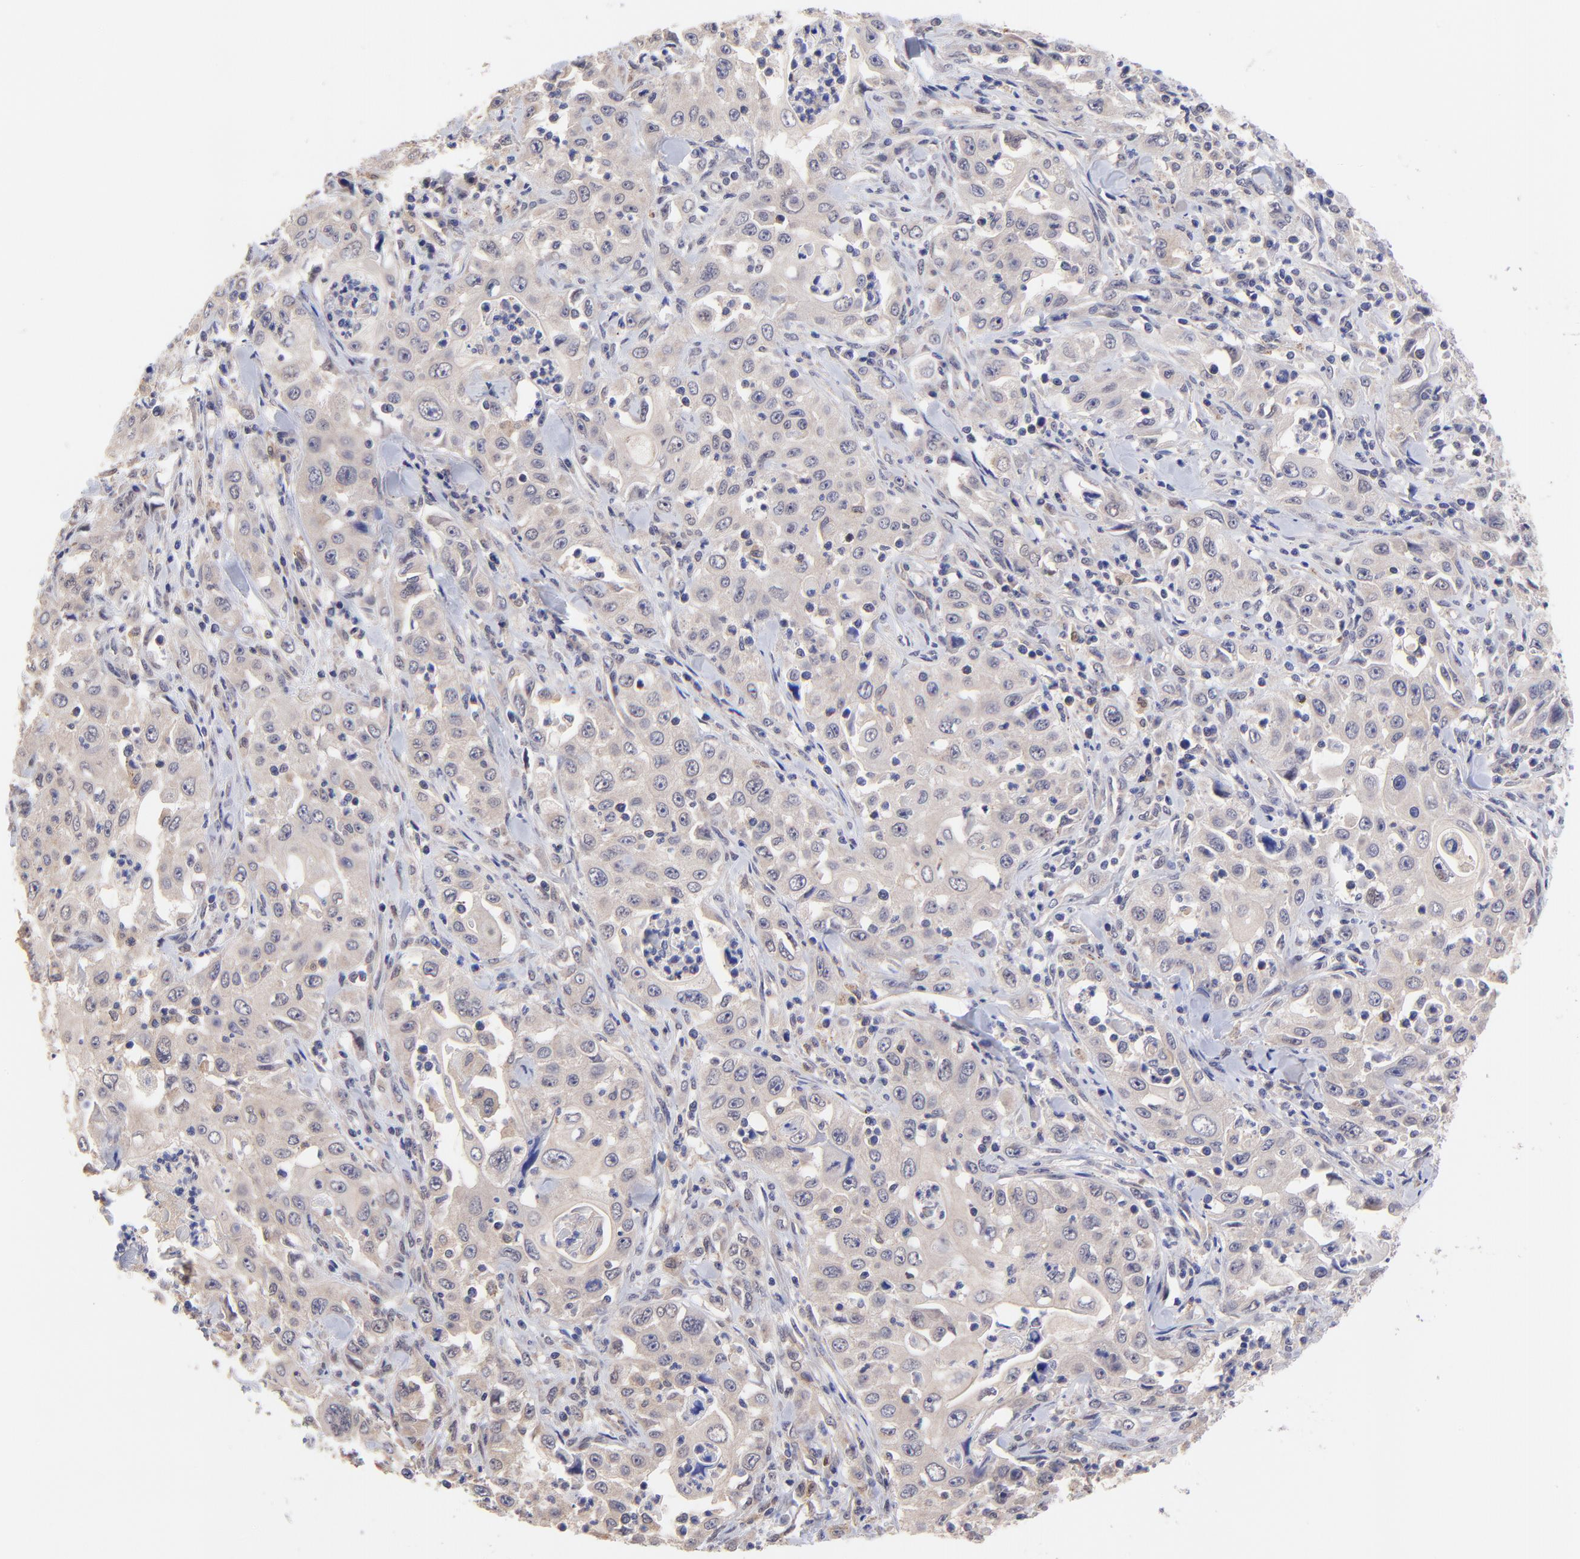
{"staining": {"intensity": "weak", "quantity": ">75%", "location": "cytoplasmic/membranous"}, "tissue": "pancreatic cancer", "cell_type": "Tumor cells", "image_type": "cancer", "snomed": [{"axis": "morphology", "description": "Adenocarcinoma, NOS"}, {"axis": "topography", "description": "Pancreas"}], "caption": "Human pancreatic cancer stained with a brown dye exhibits weak cytoplasmic/membranous positive positivity in approximately >75% of tumor cells.", "gene": "ZNF747", "patient": {"sex": "male", "age": 70}}